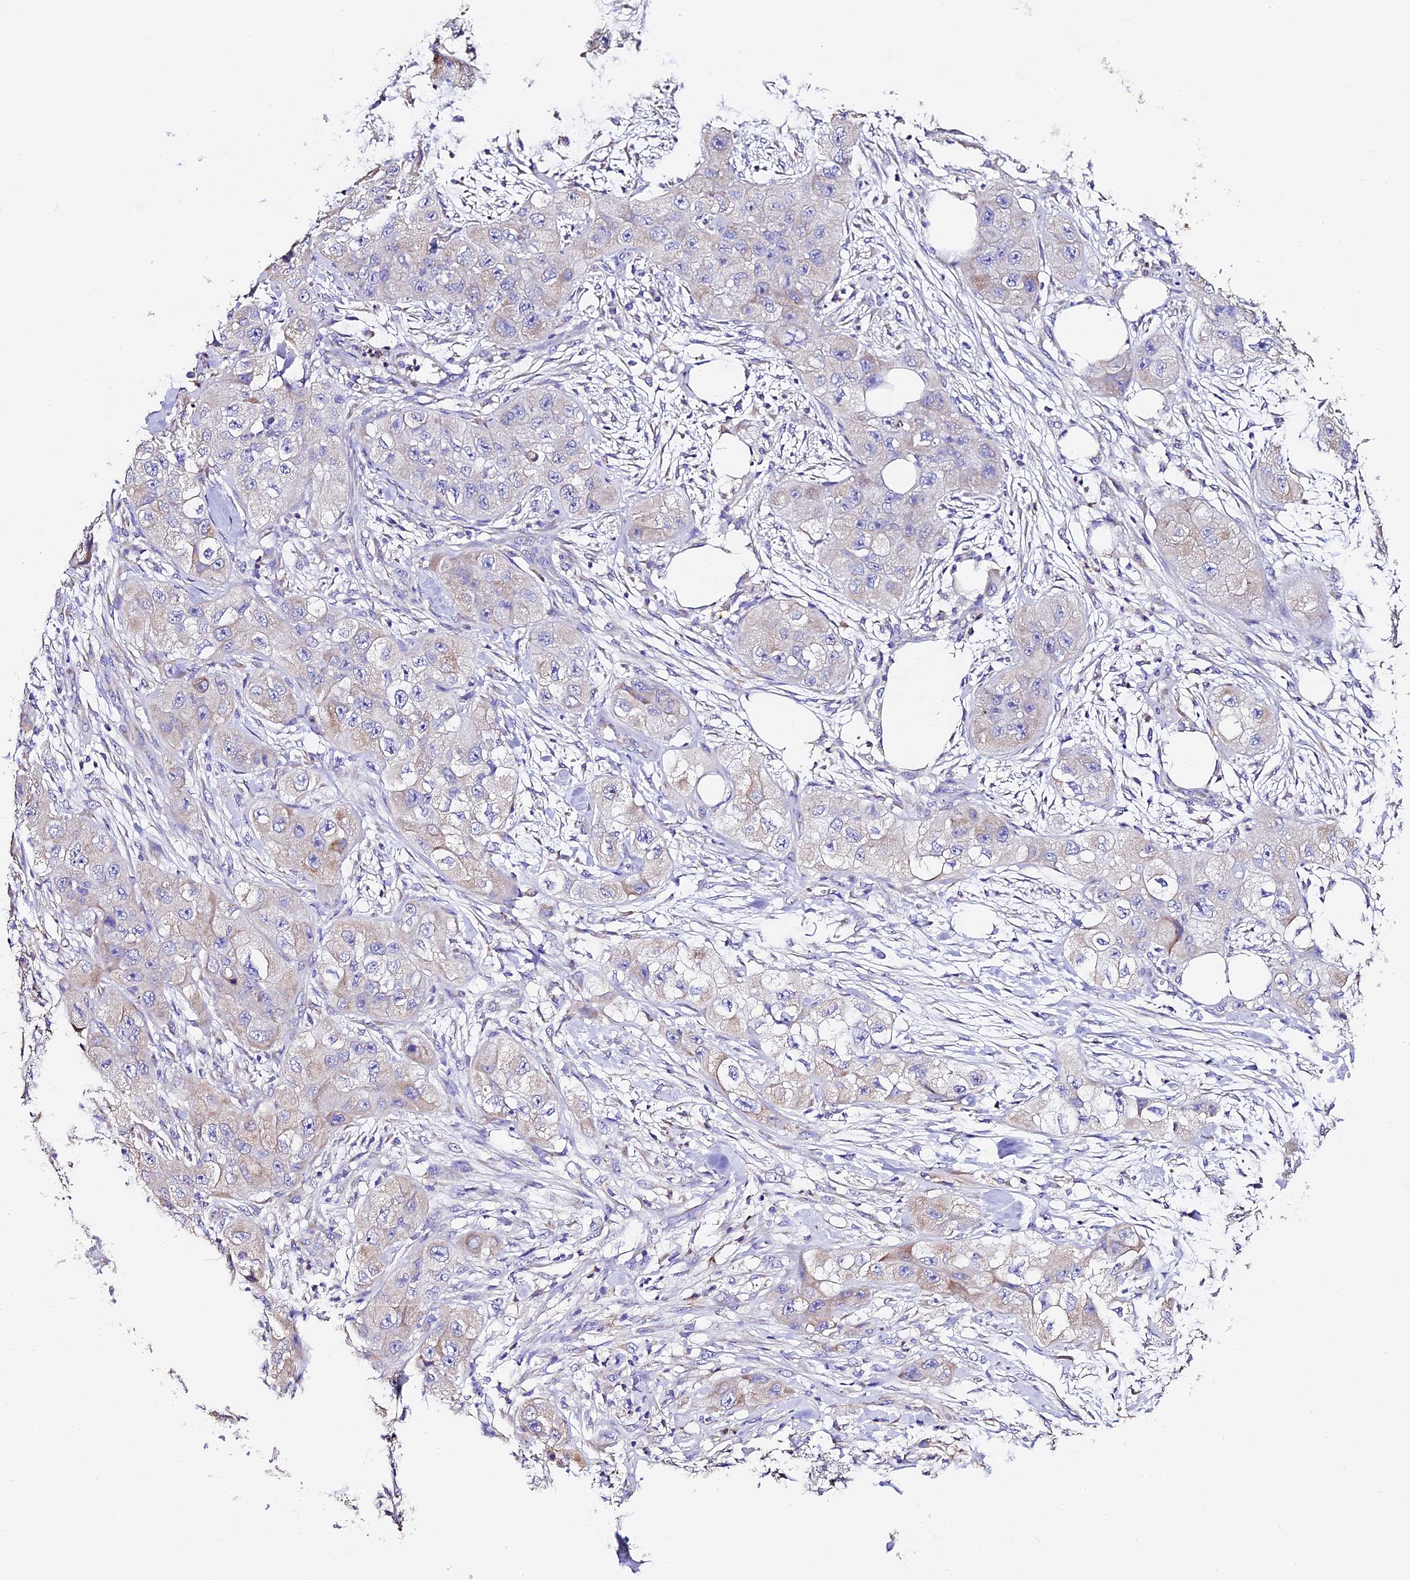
{"staining": {"intensity": "weak", "quantity": "<25%", "location": "cytoplasmic/membranous"}, "tissue": "skin cancer", "cell_type": "Tumor cells", "image_type": "cancer", "snomed": [{"axis": "morphology", "description": "Squamous cell carcinoma, NOS"}, {"axis": "topography", "description": "Skin"}, {"axis": "topography", "description": "Subcutis"}], "caption": "Immunohistochemistry (IHC) of human skin squamous cell carcinoma shows no expression in tumor cells.", "gene": "FREM3", "patient": {"sex": "male", "age": 73}}